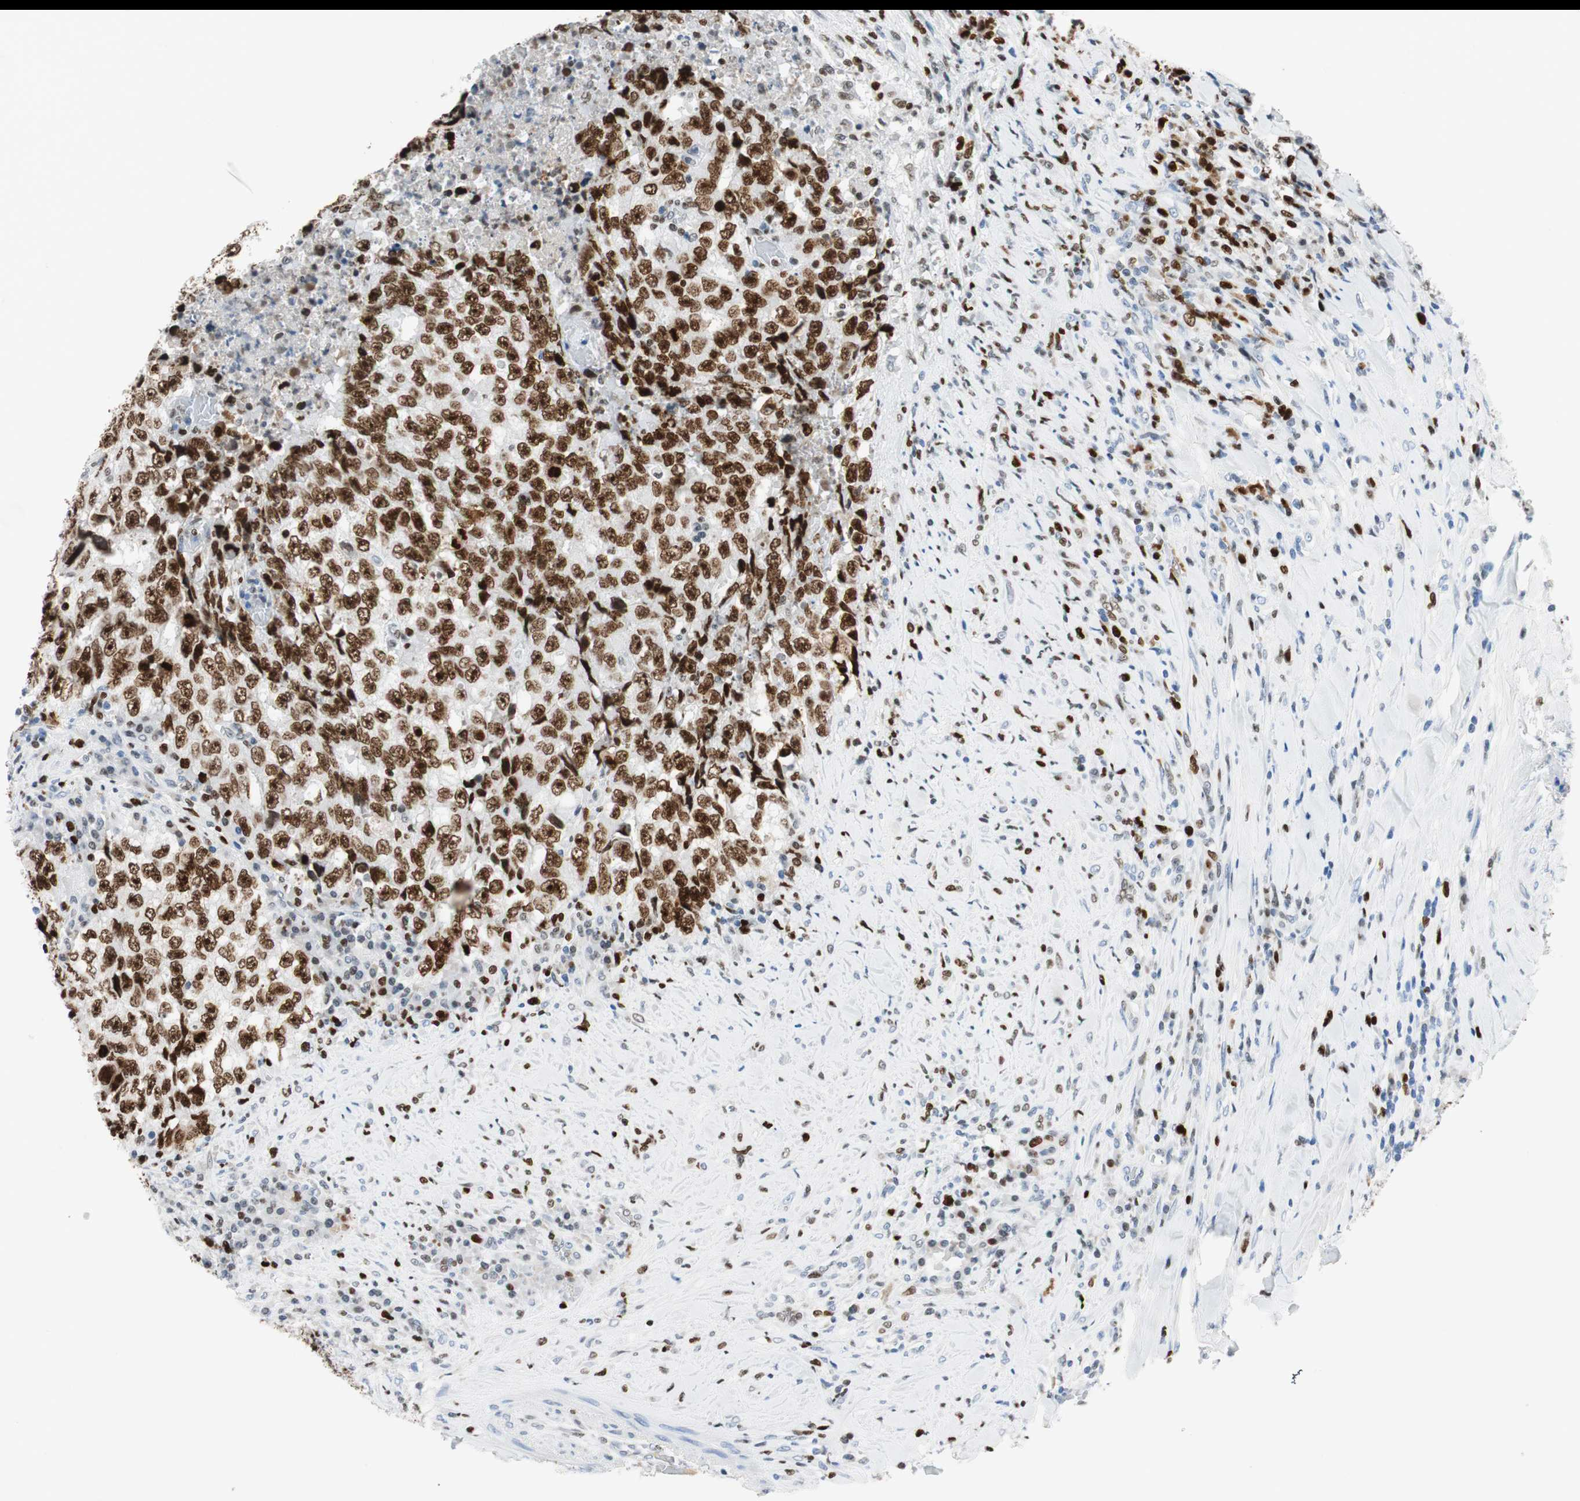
{"staining": {"intensity": "strong", "quantity": ">75%", "location": "nuclear"}, "tissue": "testis cancer", "cell_type": "Tumor cells", "image_type": "cancer", "snomed": [{"axis": "morphology", "description": "Necrosis, NOS"}, {"axis": "morphology", "description": "Carcinoma, Embryonal, NOS"}, {"axis": "topography", "description": "Testis"}], "caption": "An immunohistochemistry (IHC) photomicrograph of neoplastic tissue is shown. Protein staining in brown highlights strong nuclear positivity in embryonal carcinoma (testis) within tumor cells. Using DAB (brown) and hematoxylin (blue) stains, captured at high magnification using brightfield microscopy.", "gene": "EZH2", "patient": {"sex": "male", "age": 19}}